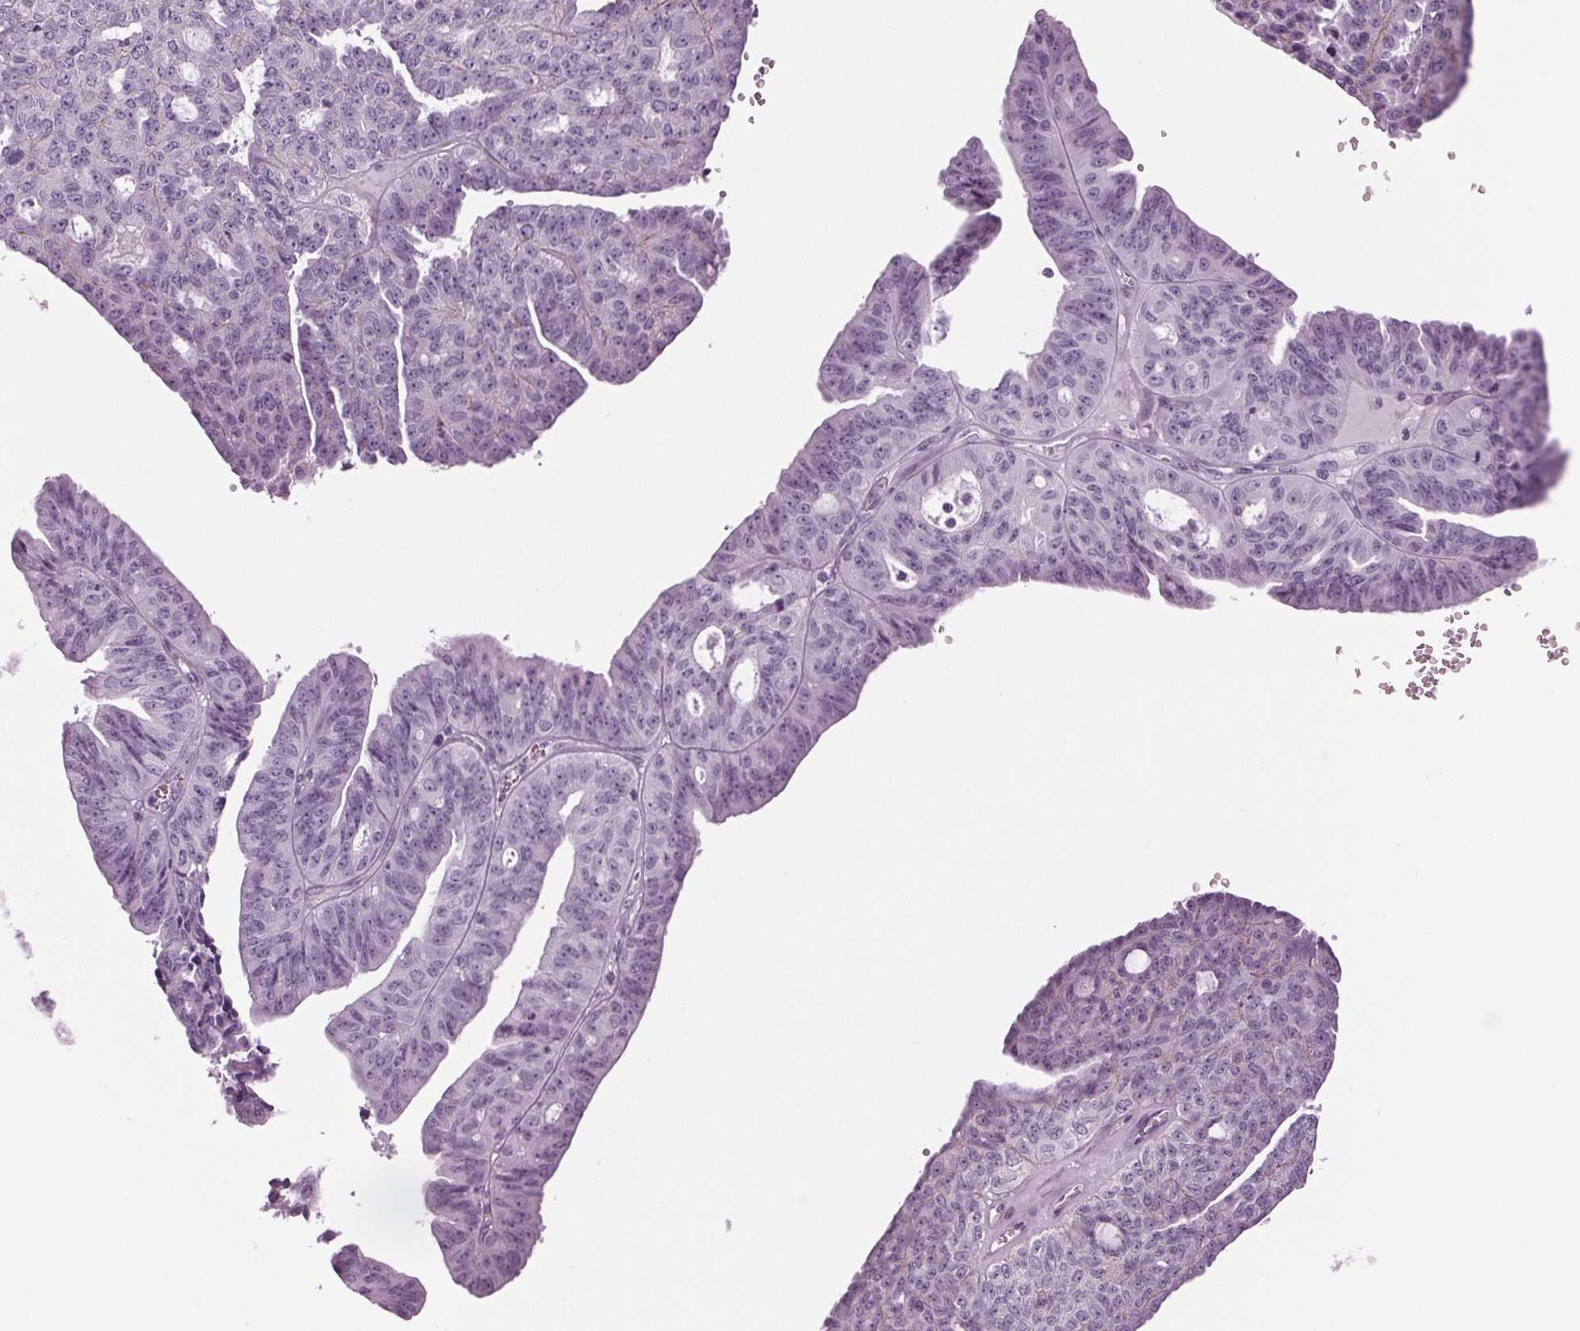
{"staining": {"intensity": "negative", "quantity": "none", "location": "none"}, "tissue": "ovarian cancer", "cell_type": "Tumor cells", "image_type": "cancer", "snomed": [{"axis": "morphology", "description": "Cystadenocarcinoma, serous, NOS"}, {"axis": "topography", "description": "Ovary"}], "caption": "The photomicrograph displays no significant positivity in tumor cells of serous cystadenocarcinoma (ovarian). (Immunohistochemistry, brightfield microscopy, high magnification).", "gene": "BHLHE22", "patient": {"sex": "female", "age": 71}}